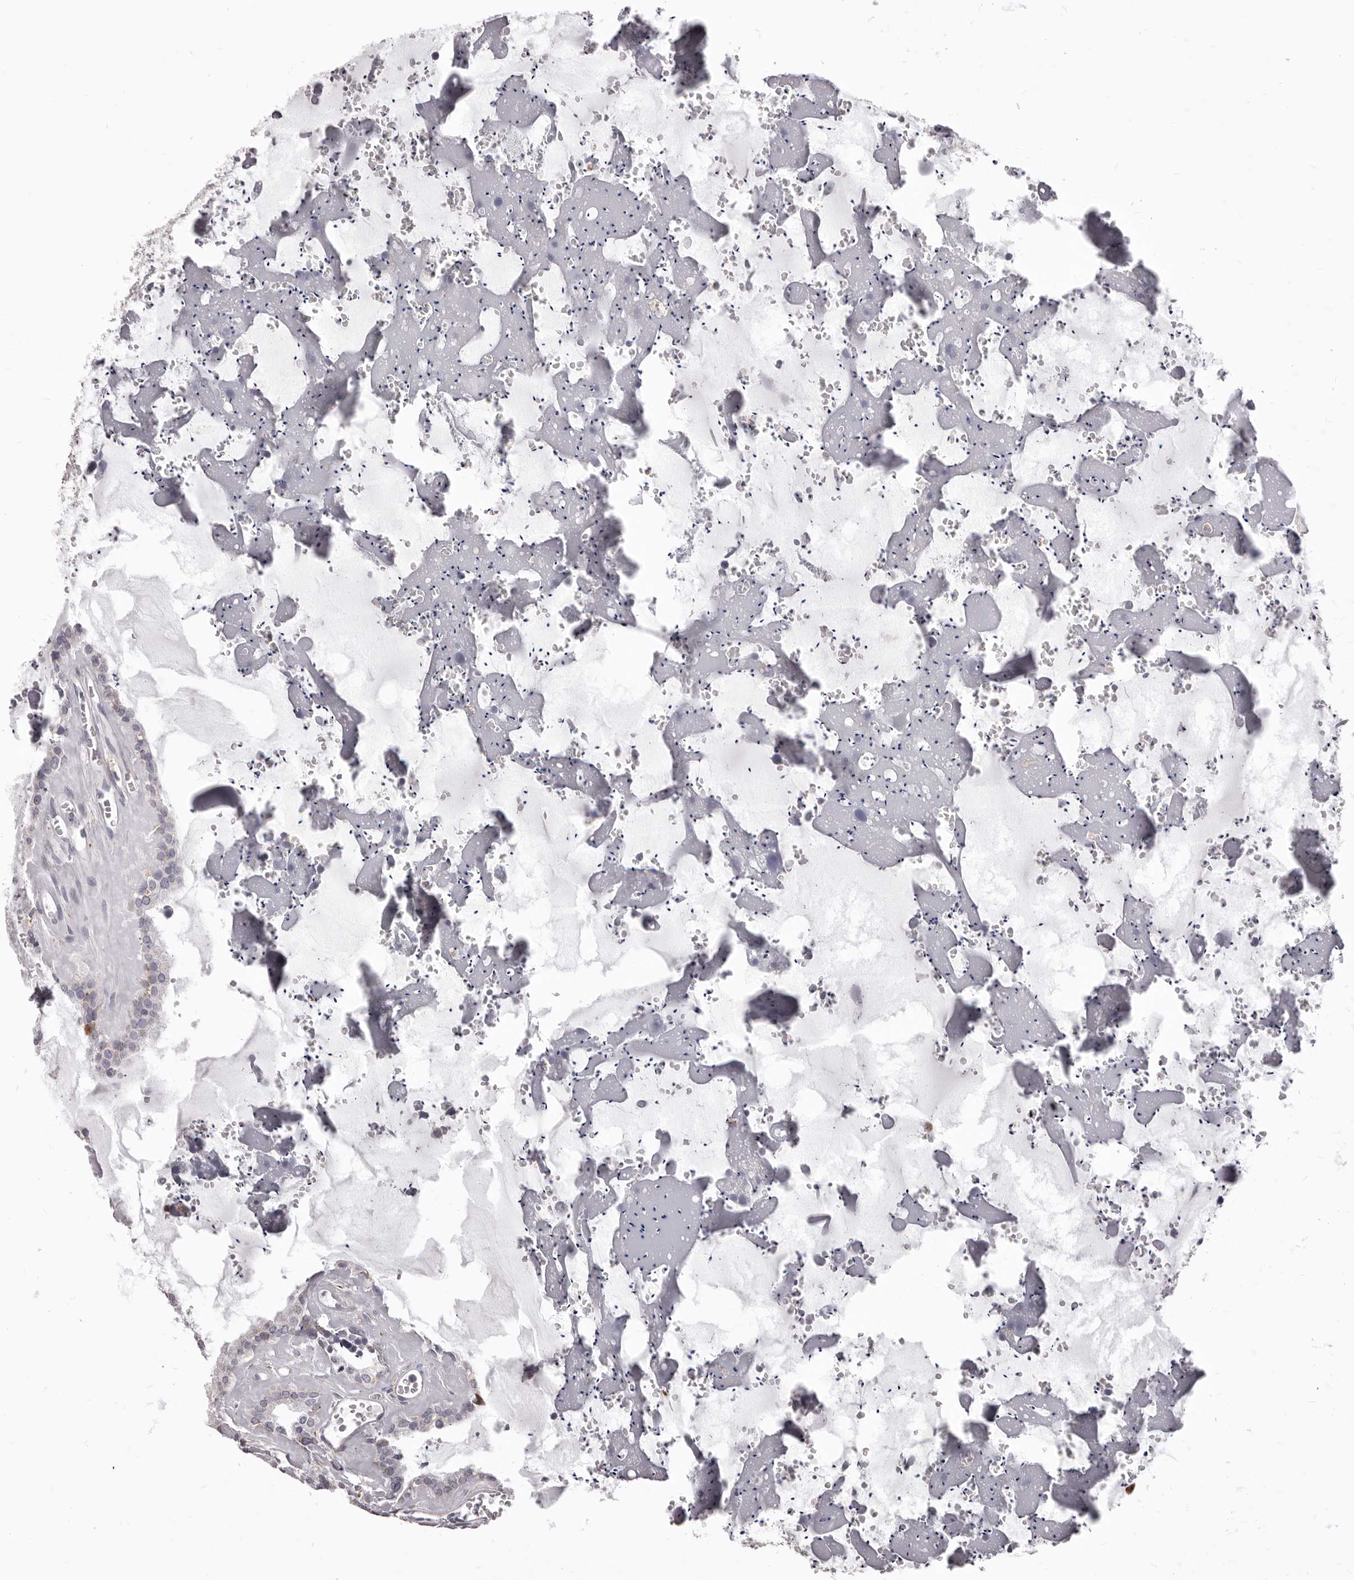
{"staining": {"intensity": "moderate", "quantity": "<25%", "location": "cytoplasmic/membranous"}, "tissue": "seminal vesicle", "cell_type": "Glandular cells", "image_type": "normal", "snomed": [{"axis": "morphology", "description": "Normal tissue, NOS"}, {"axis": "topography", "description": "Prostate"}, {"axis": "topography", "description": "Seminal veicle"}], "caption": "High-magnification brightfield microscopy of unremarkable seminal vesicle stained with DAB (3,3'-diaminobenzidine) (brown) and counterstained with hematoxylin (blue). glandular cells exhibit moderate cytoplasmic/membranous positivity is appreciated in about<25% of cells. Immunohistochemistry stains the protein in brown and the nuclei are stained blue.", "gene": "PRMT2", "patient": {"sex": "male", "age": 59}}